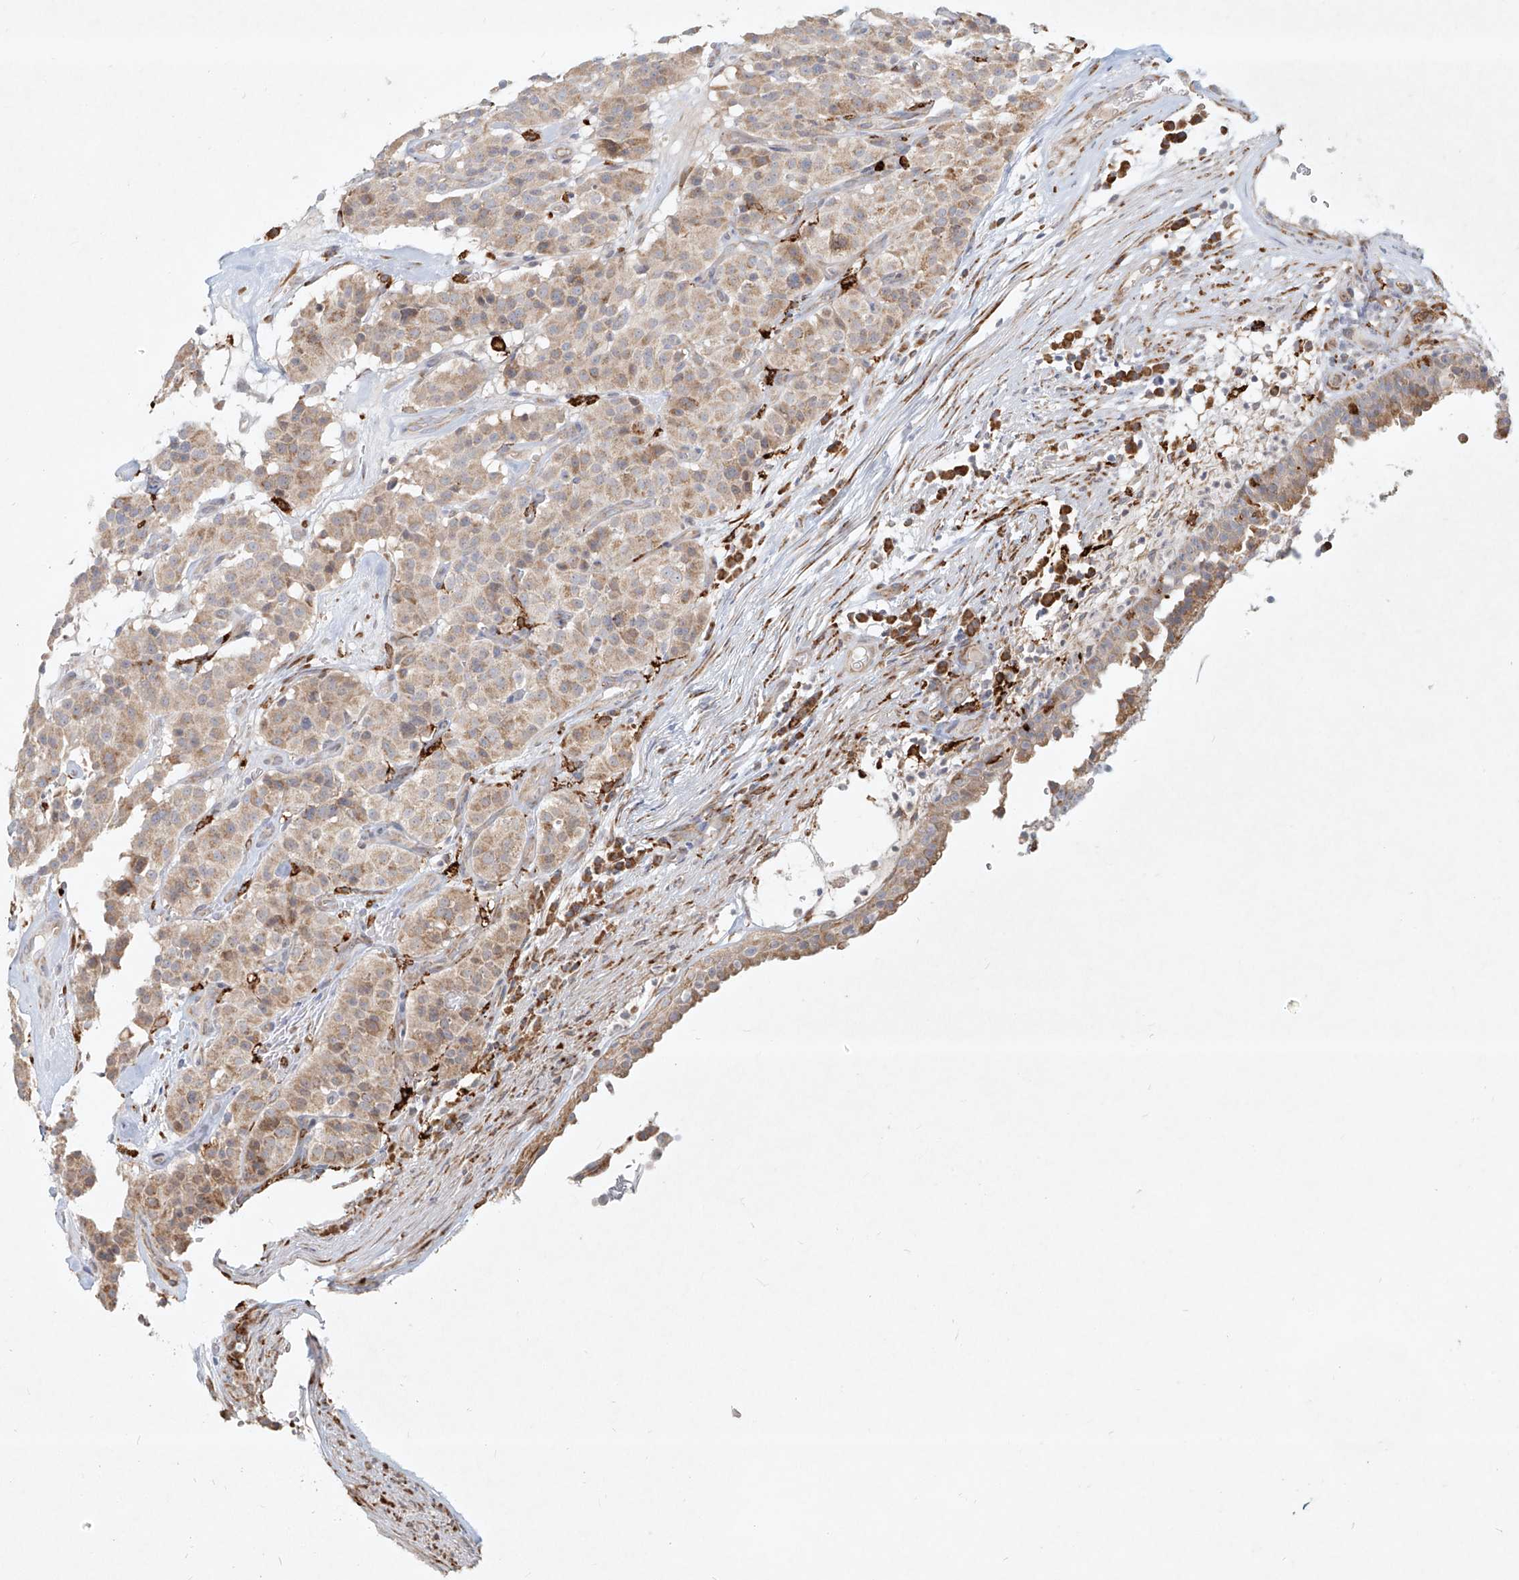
{"staining": {"intensity": "weak", "quantity": "25%-75%", "location": "cytoplasmic/membranous"}, "tissue": "carcinoid", "cell_type": "Tumor cells", "image_type": "cancer", "snomed": [{"axis": "morphology", "description": "Carcinoid, malignant, NOS"}, {"axis": "topography", "description": "Lung"}], "caption": "High-magnification brightfield microscopy of carcinoid stained with DAB (brown) and counterstained with hematoxylin (blue). tumor cells exhibit weak cytoplasmic/membranous staining is appreciated in approximately25%-75% of cells. The protein of interest is shown in brown color, while the nuclei are stained blue.", "gene": "CD209", "patient": {"sex": "male", "age": 30}}